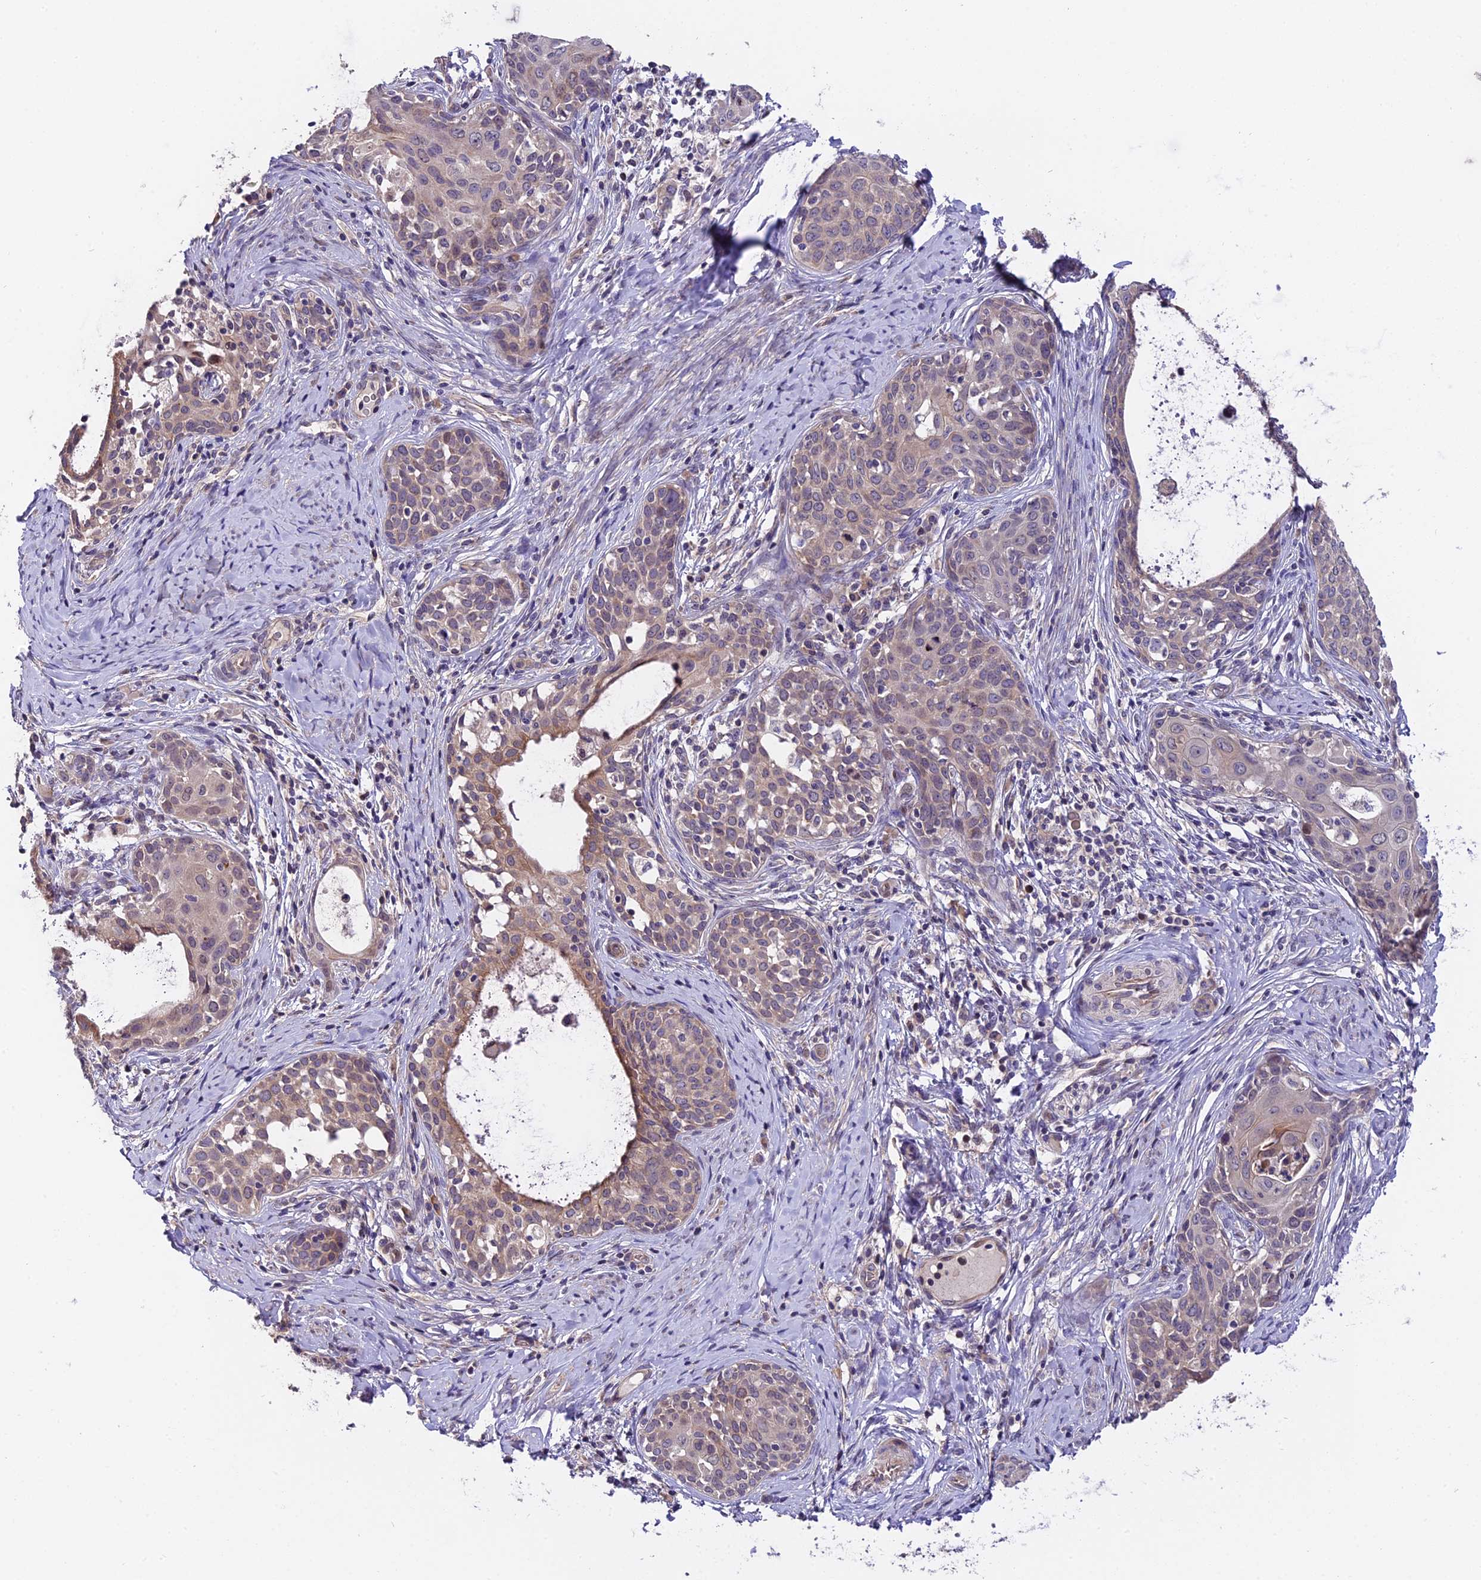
{"staining": {"intensity": "weak", "quantity": "25%-75%", "location": "cytoplasmic/membranous"}, "tissue": "cervical cancer", "cell_type": "Tumor cells", "image_type": "cancer", "snomed": [{"axis": "morphology", "description": "Squamous cell carcinoma, NOS"}, {"axis": "morphology", "description": "Adenocarcinoma, NOS"}, {"axis": "topography", "description": "Cervix"}], "caption": "Immunohistochemical staining of human cervical adenocarcinoma reveals low levels of weak cytoplasmic/membranous protein staining in approximately 25%-75% of tumor cells.", "gene": "TRMT1", "patient": {"sex": "female", "age": 52}}